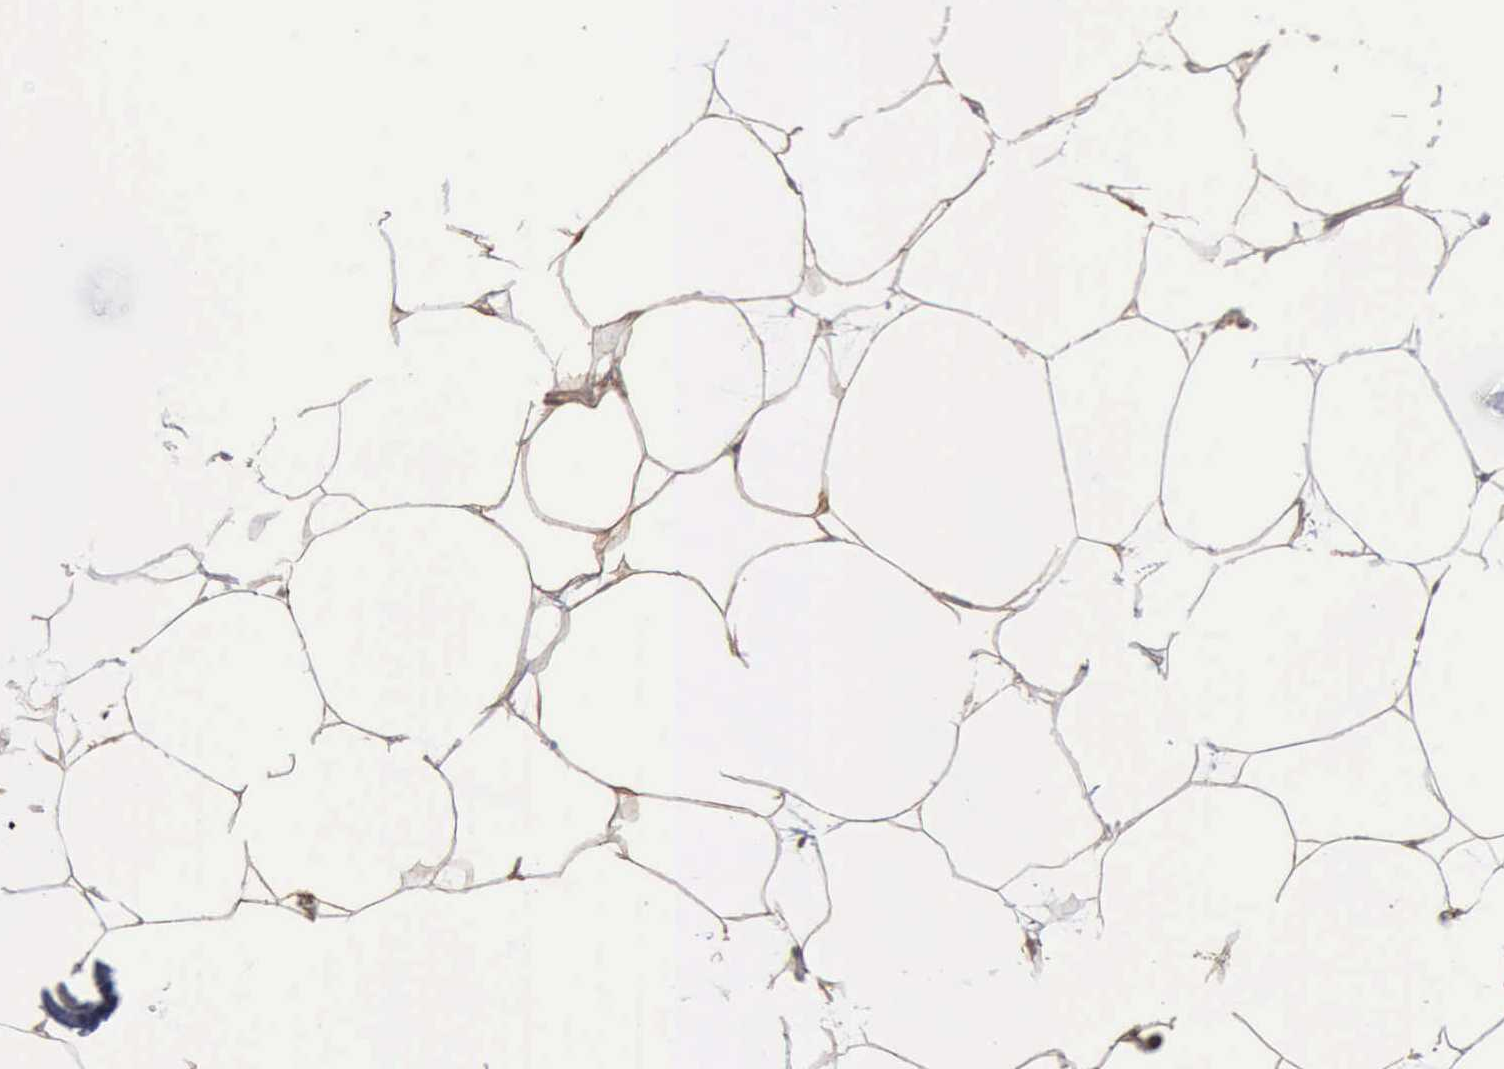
{"staining": {"intensity": "negative", "quantity": "none", "location": "none"}, "tissue": "adipose tissue", "cell_type": "Adipocytes", "image_type": "normal", "snomed": [{"axis": "morphology", "description": "Normal tissue, NOS"}, {"axis": "morphology", "description": "Duct carcinoma"}, {"axis": "topography", "description": "Breast"}, {"axis": "topography", "description": "Adipose tissue"}], "caption": "A high-resolution histopathology image shows IHC staining of normal adipose tissue, which displays no significant expression in adipocytes.", "gene": "APOL2", "patient": {"sex": "female", "age": 37}}